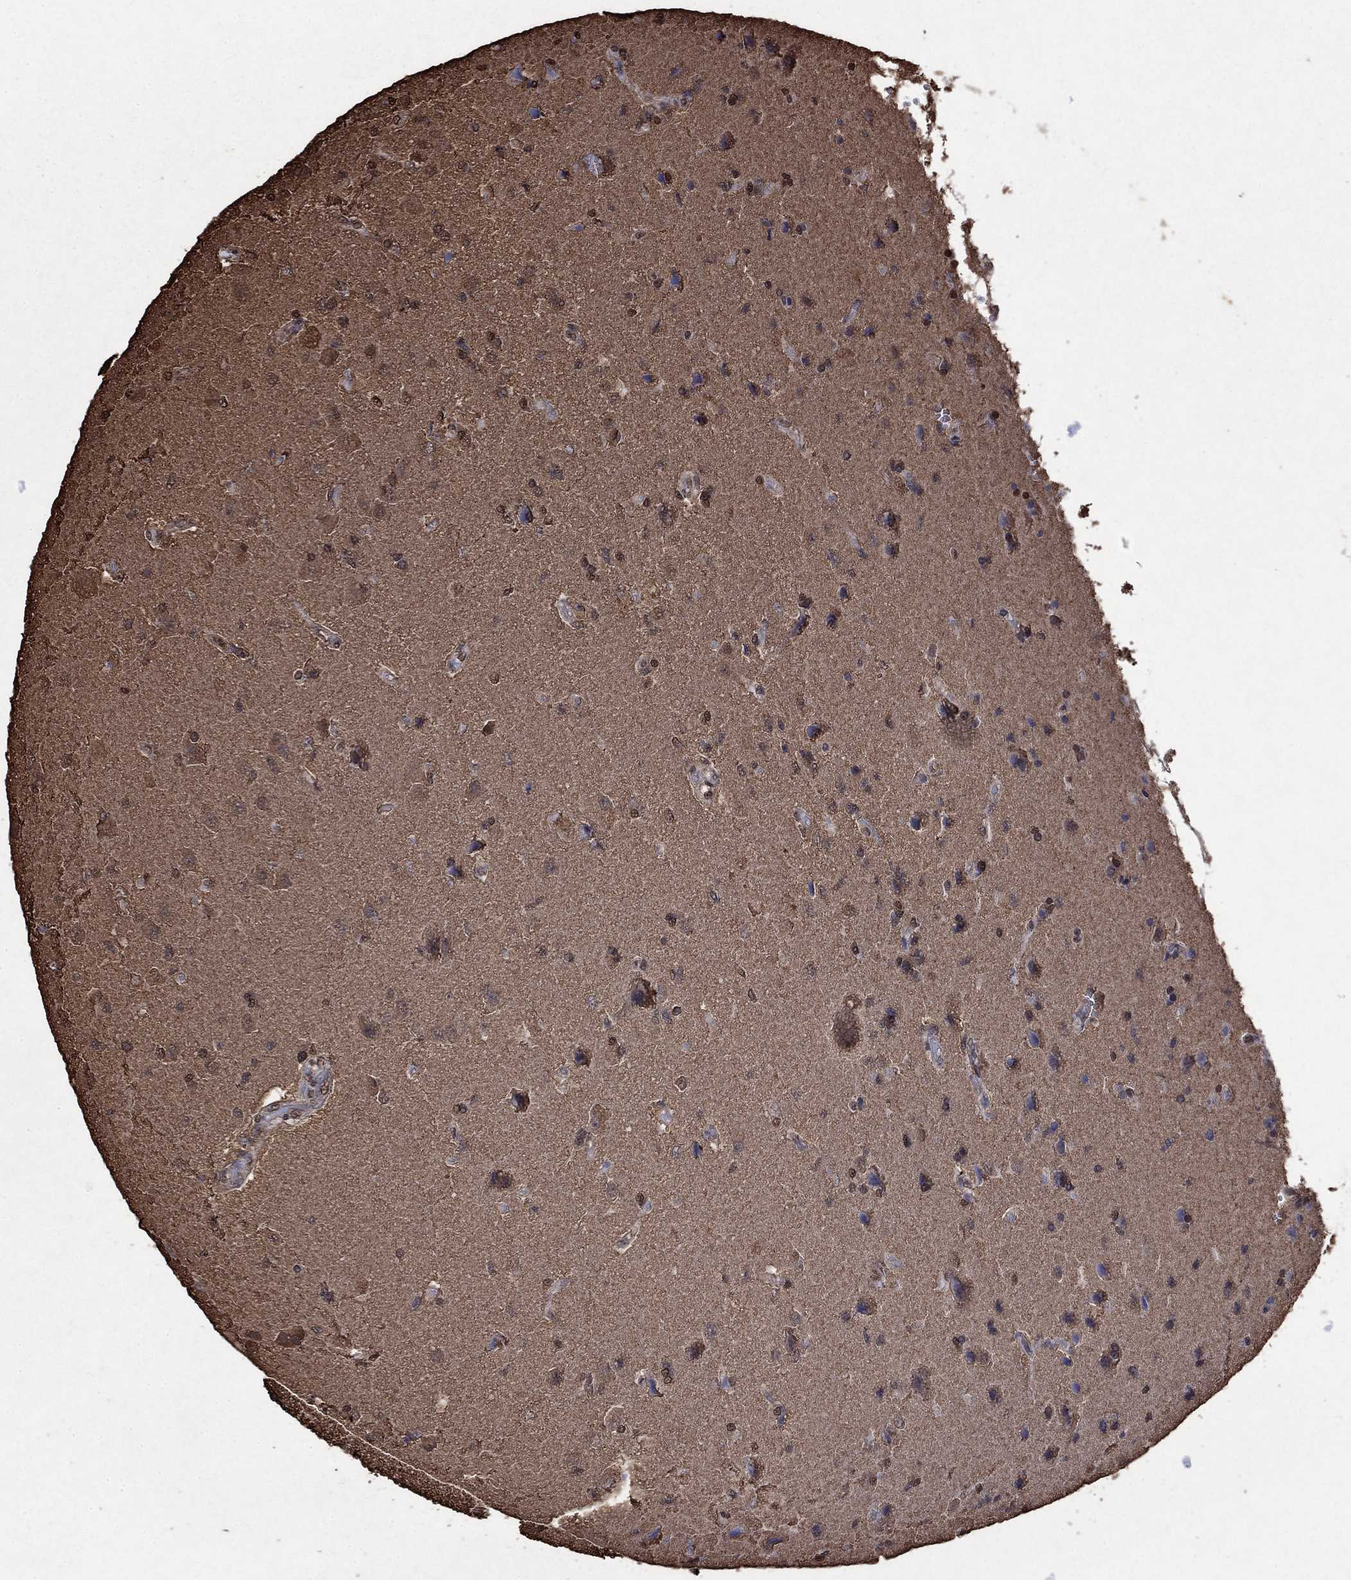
{"staining": {"intensity": "negative", "quantity": "none", "location": "none"}, "tissue": "glioma", "cell_type": "Tumor cells", "image_type": "cancer", "snomed": [{"axis": "morphology", "description": "Glioma, malignant, High grade"}, {"axis": "topography", "description": "Brain"}], "caption": "Protein analysis of malignant high-grade glioma exhibits no significant positivity in tumor cells.", "gene": "GAPDH", "patient": {"sex": "male", "age": 56}}